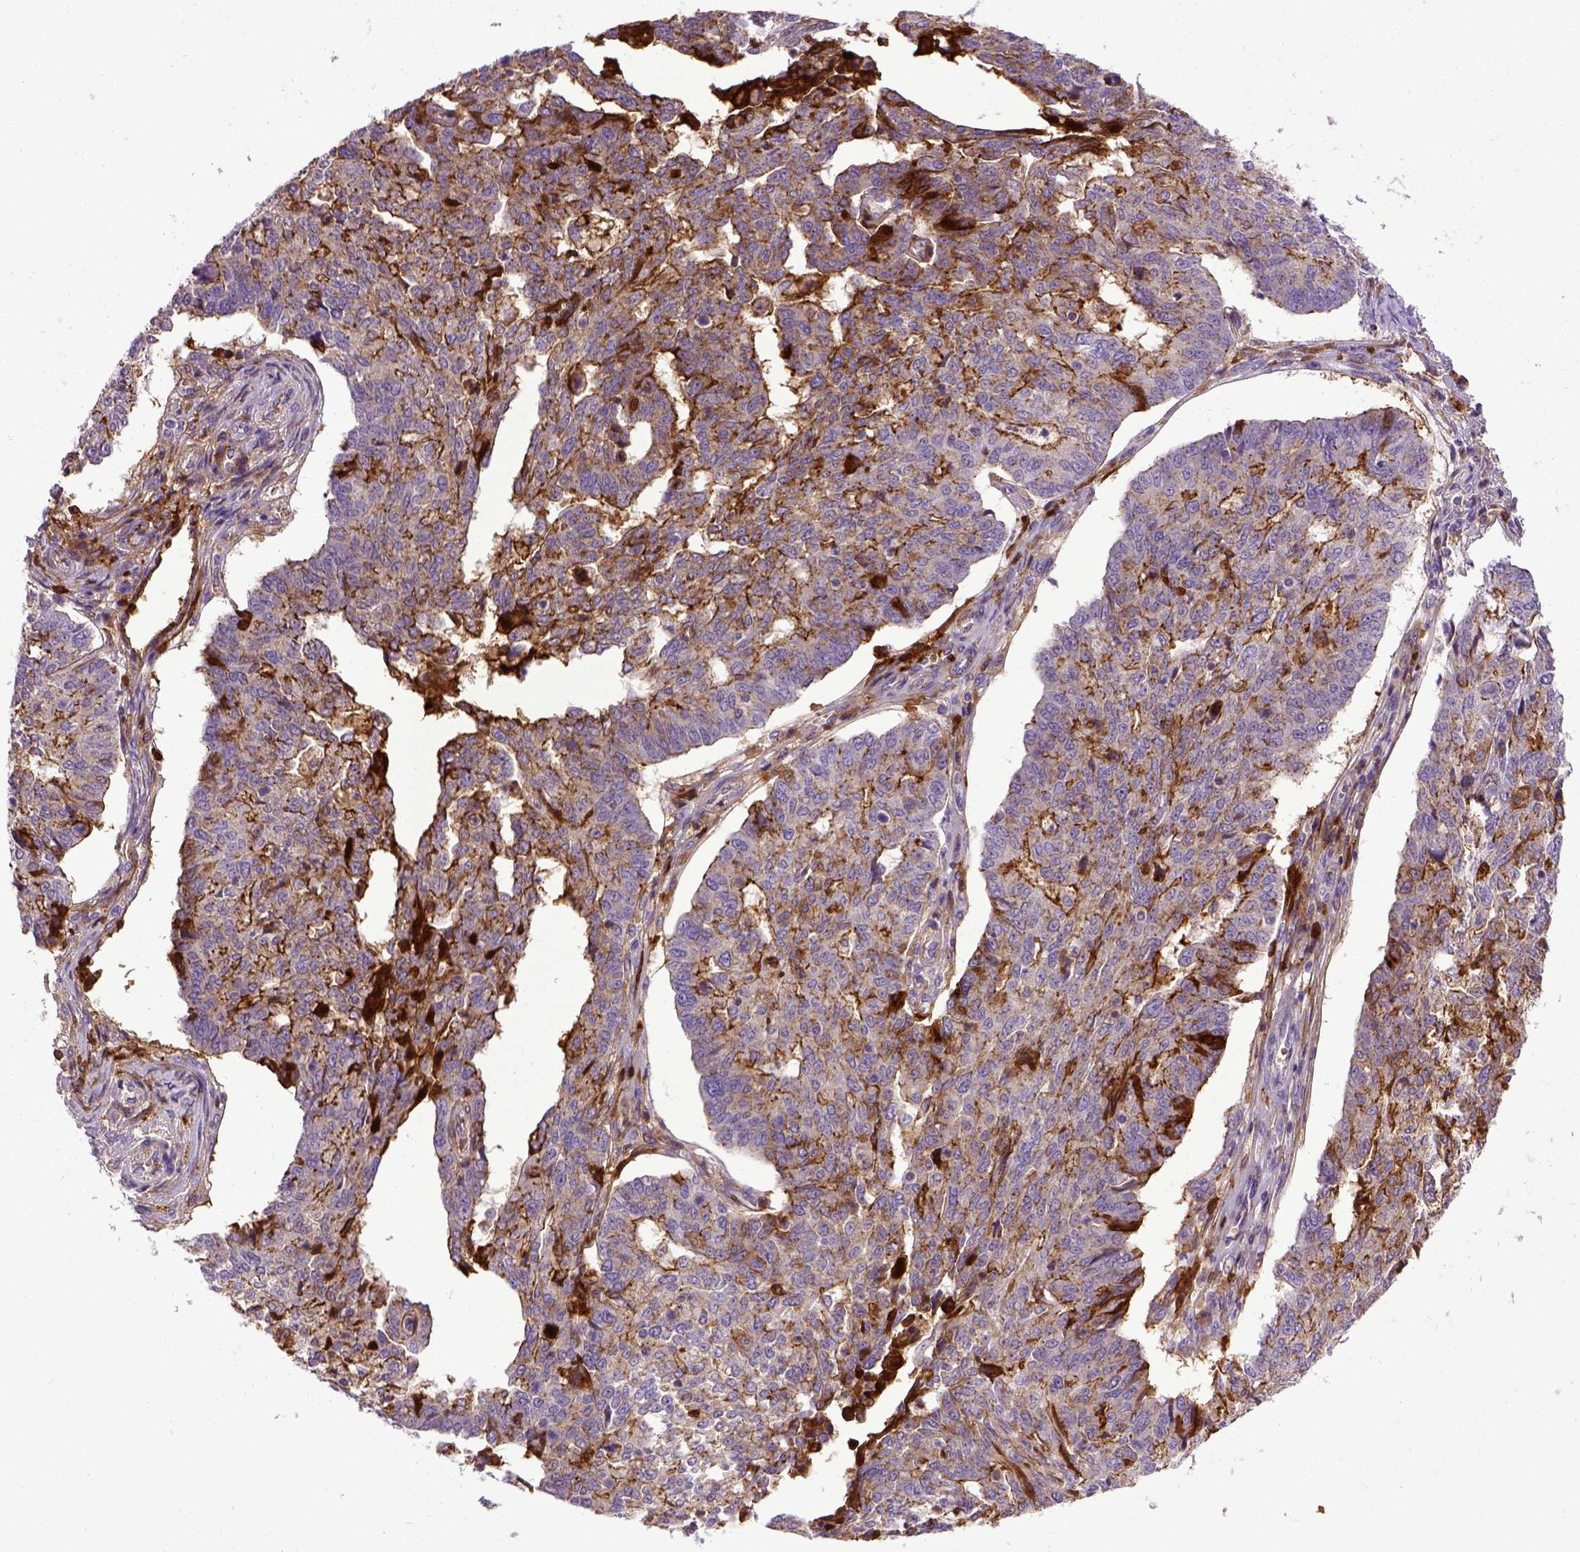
{"staining": {"intensity": "moderate", "quantity": ">75%", "location": "cytoplasmic/membranous"}, "tissue": "ovarian cancer", "cell_type": "Tumor cells", "image_type": "cancer", "snomed": [{"axis": "morphology", "description": "Cystadenocarcinoma, serous, NOS"}, {"axis": "topography", "description": "Ovary"}], "caption": "High-magnification brightfield microscopy of ovarian serous cystadenocarcinoma stained with DAB (3,3'-diaminobenzidine) (brown) and counterstained with hematoxylin (blue). tumor cells exhibit moderate cytoplasmic/membranous expression is present in about>75% of cells. The protein is stained brown, and the nuclei are stained in blue (DAB (3,3'-diaminobenzidine) IHC with brightfield microscopy, high magnification).", "gene": "CDH1", "patient": {"sex": "female", "age": 67}}